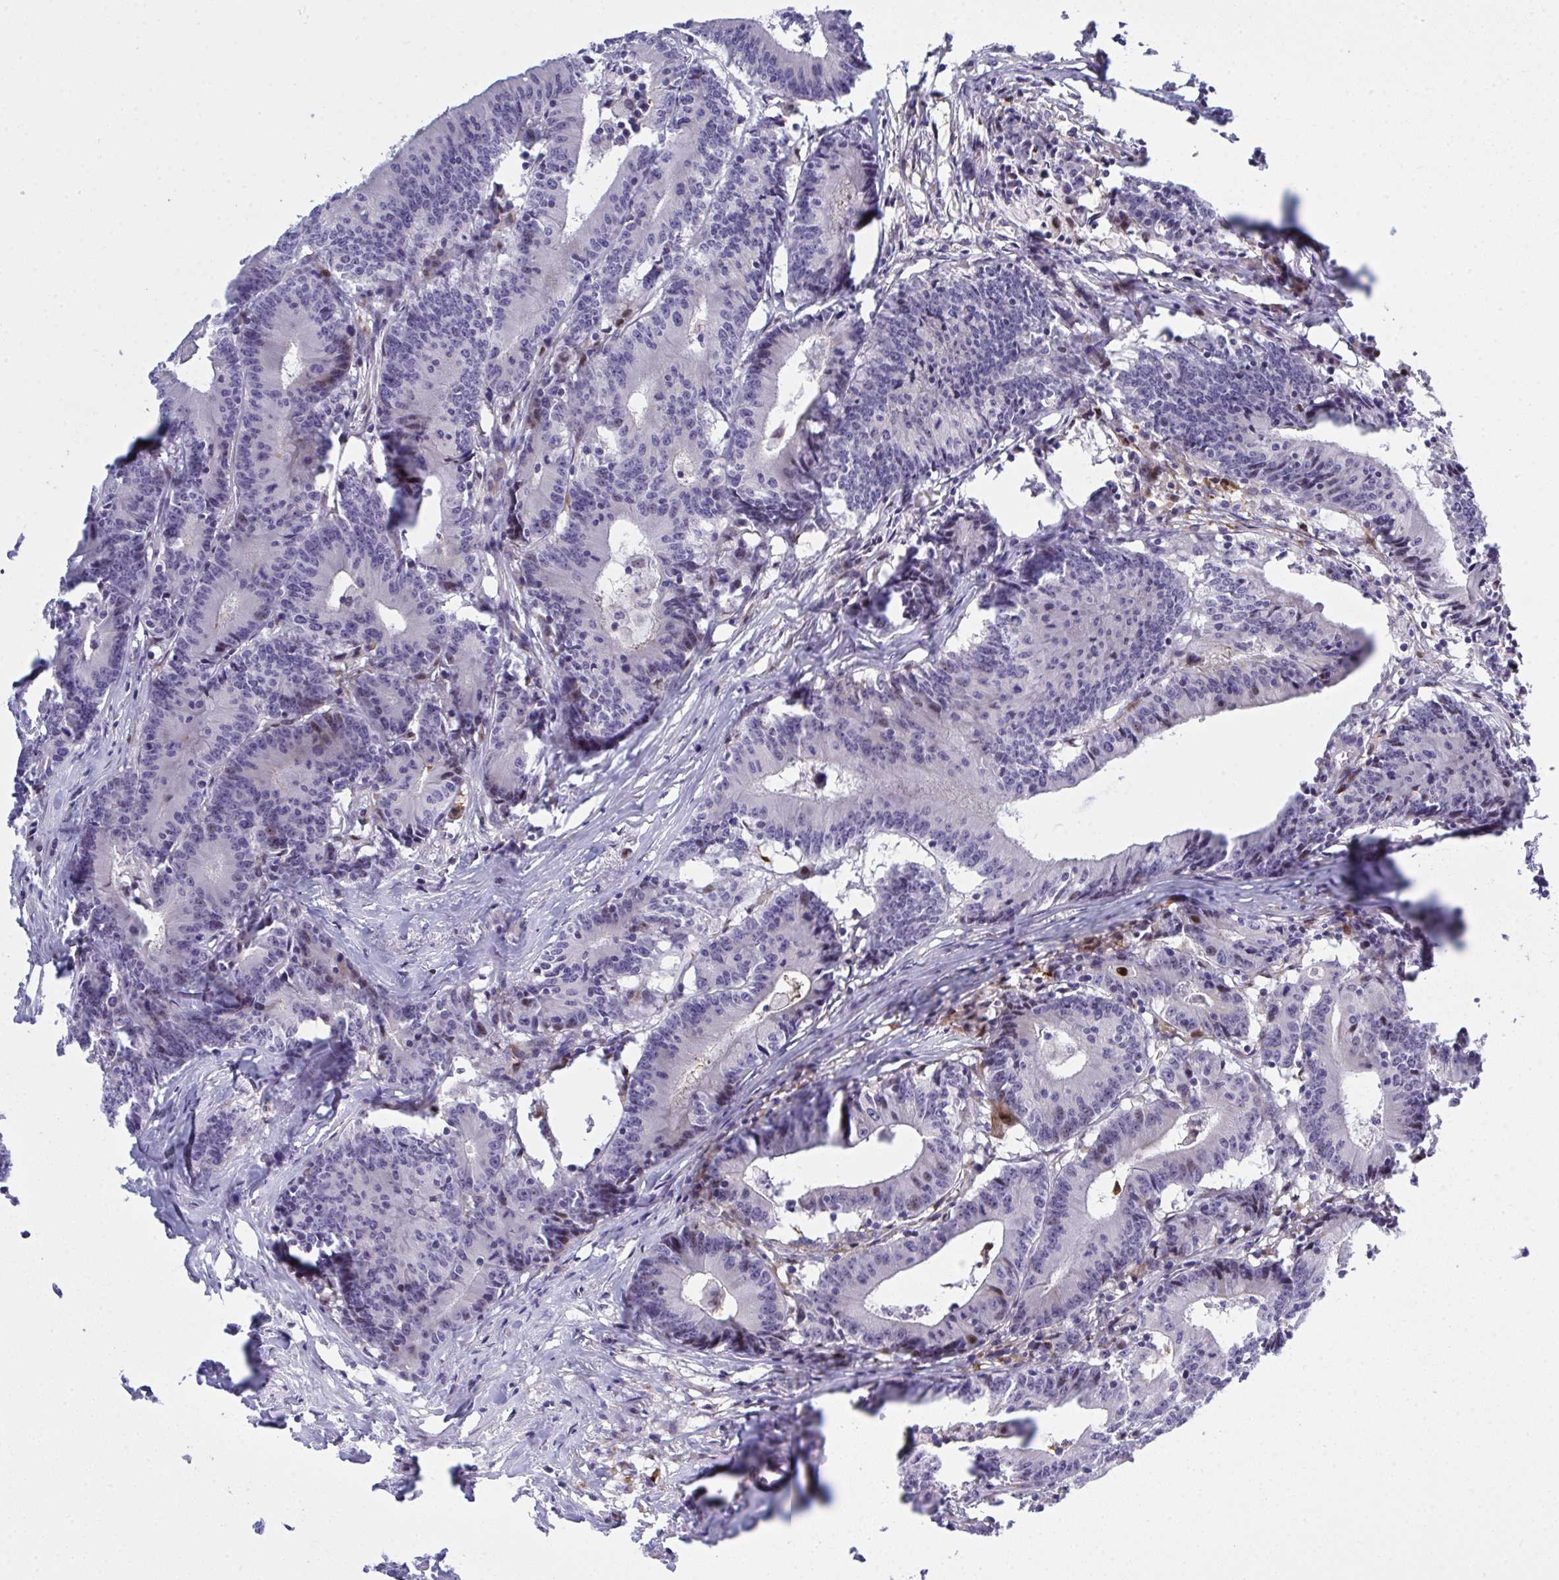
{"staining": {"intensity": "negative", "quantity": "none", "location": "none"}, "tissue": "colorectal cancer", "cell_type": "Tumor cells", "image_type": "cancer", "snomed": [{"axis": "morphology", "description": "Adenocarcinoma, NOS"}, {"axis": "topography", "description": "Colon"}], "caption": "The histopathology image demonstrates no significant expression in tumor cells of colorectal cancer (adenocarcinoma).", "gene": "ZNF554", "patient": {"sex": "female", "age": 78}}